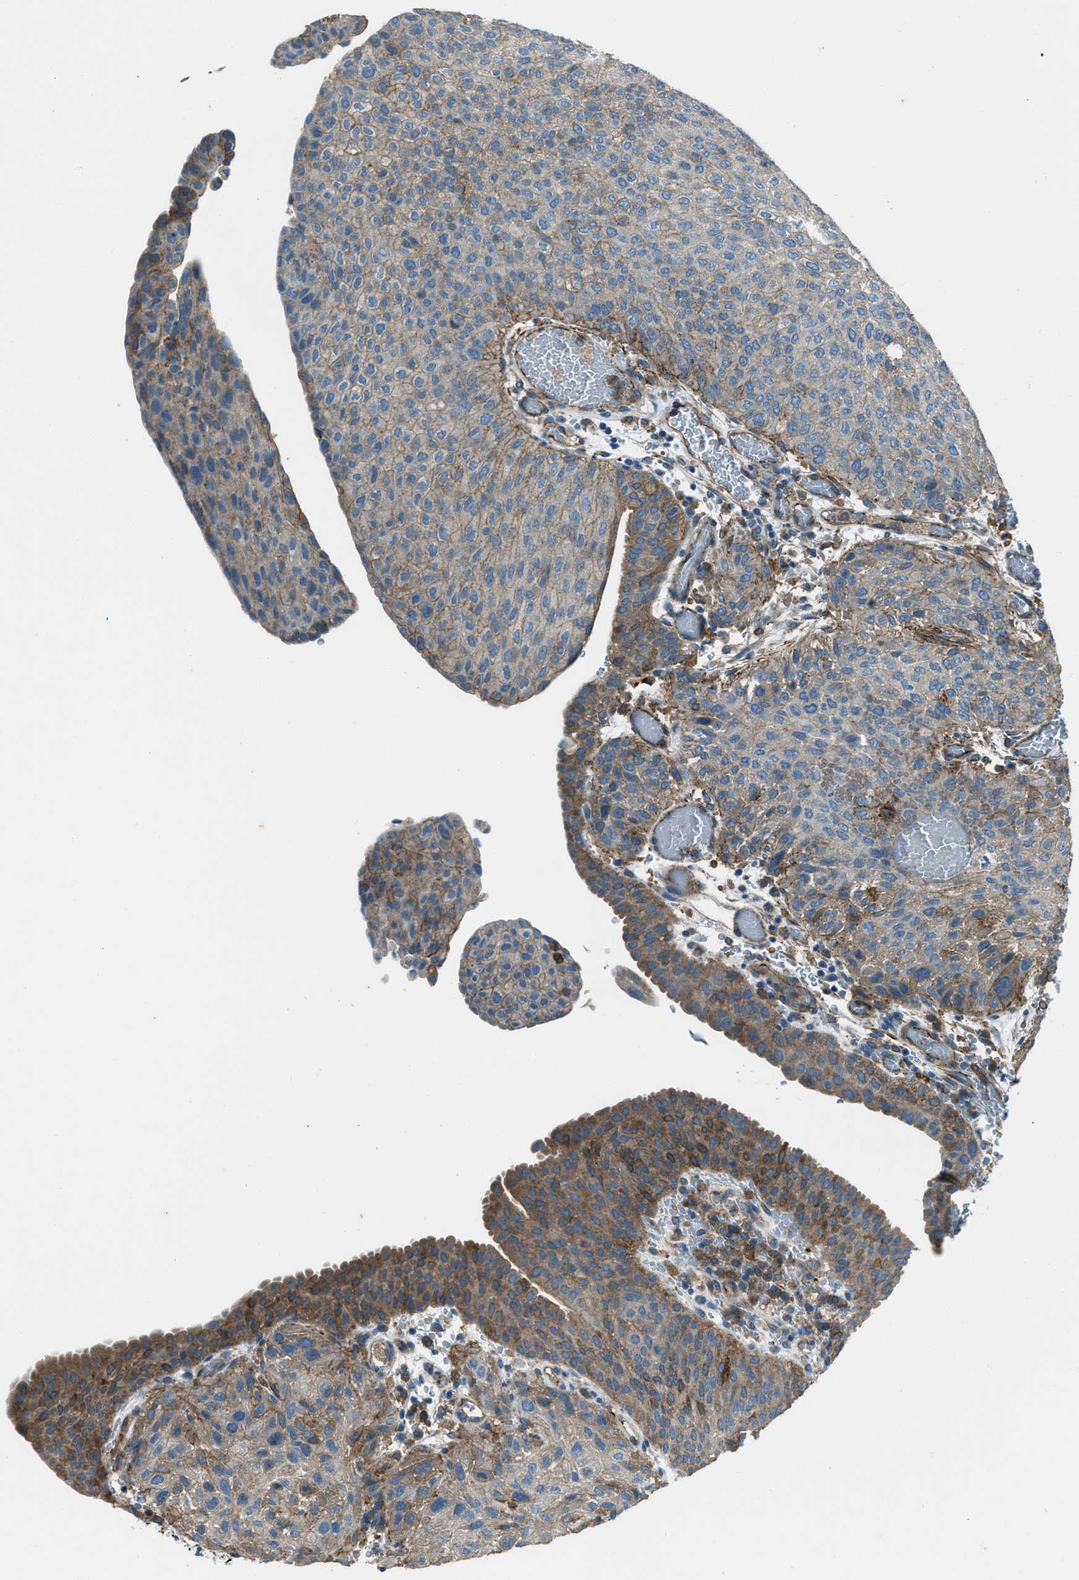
{"staining": {"intensity": "moderate", "quantity": "25%-75%", "location": "cytoplasmic/membranous"}, "tissue": "urothelial cancer", "cell_type": "Tumor cells", "image_type": "cancer", "snomed": [{"axis": "morphology", "description": "Urothelial carcinoma, Low grade"}, {"axis": "morphology", "description": "Urothelial carcinoma, High grade"}, {"axis": "topography", "description": "Urinary bladder"}], "caption": "DAB immunohistochemical staining of human high-grade urothelial carcinoma exhibits moderate cytoplasmic/membranous protein expression in about 25%-75% of tumor cells. Nuclei are stained in blue.", "gene": "SVIL", "patient": {"sex": "male", "age": 35}}